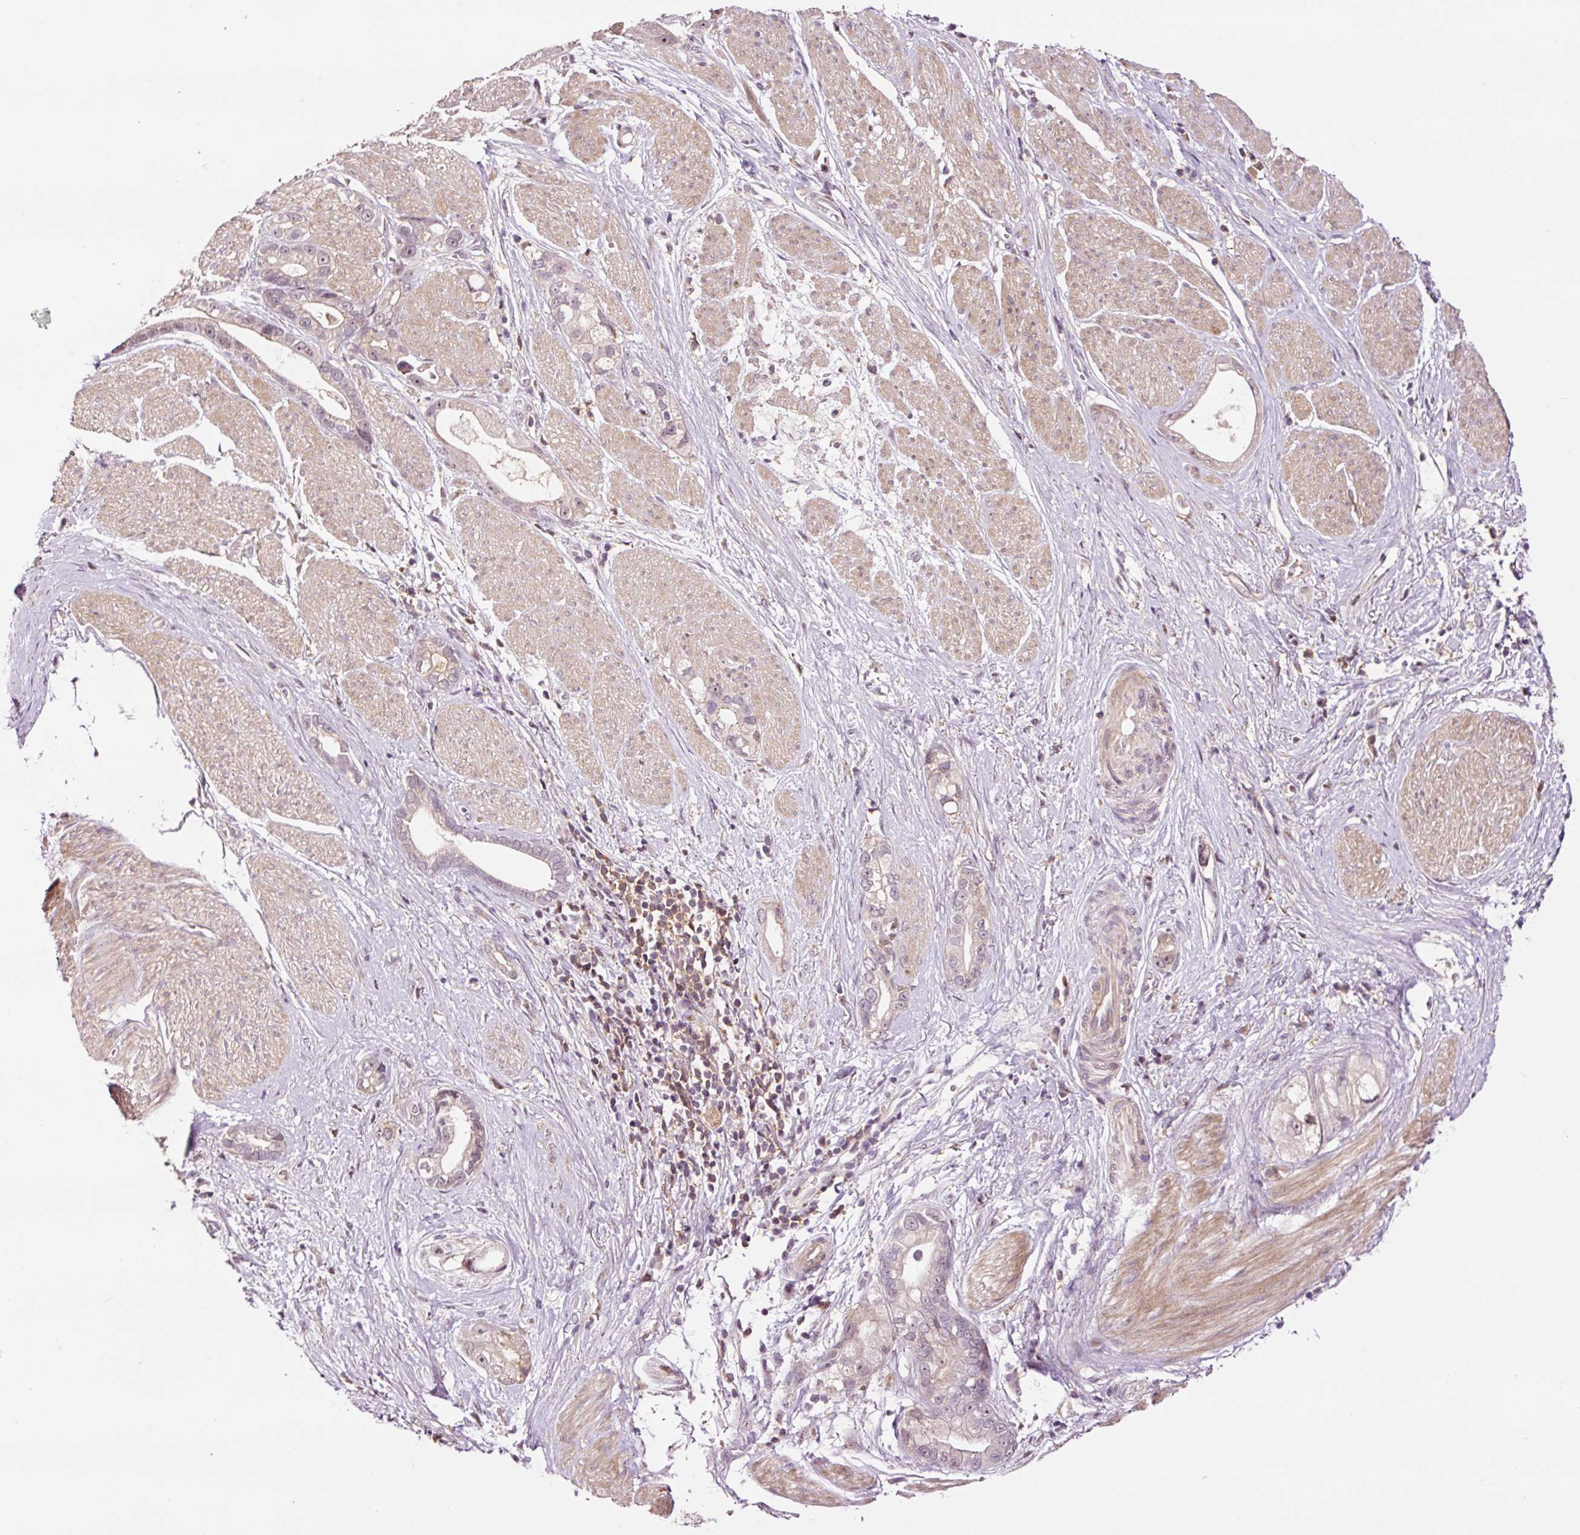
{"staining": {"intensity": "weak", "quantity": "<25%", "location": "cytoplasmic/membranous,nuclear"}, "tissue": "stomach cancer", "cell_type": "Tumor cells", "image_type": "cancer", "snomed": [{"axis": "morphology", "description": "Adenocarcinoma, NOS"}, {"axis": "topography", "description": "Stomach"}], "caption": "This micrograph is of stomach cancer (adenocarcinoma) stained with immunohistochemistry (IHC) to label a protein in brown with the nuclei are counter-stained blue. There is no staining in tumor cells. (Brightfield microscopy of DAB immunohistochemistry at high magnification).", "gene": "DPPA4", "patient": {"sex": "male", "age": 55}}